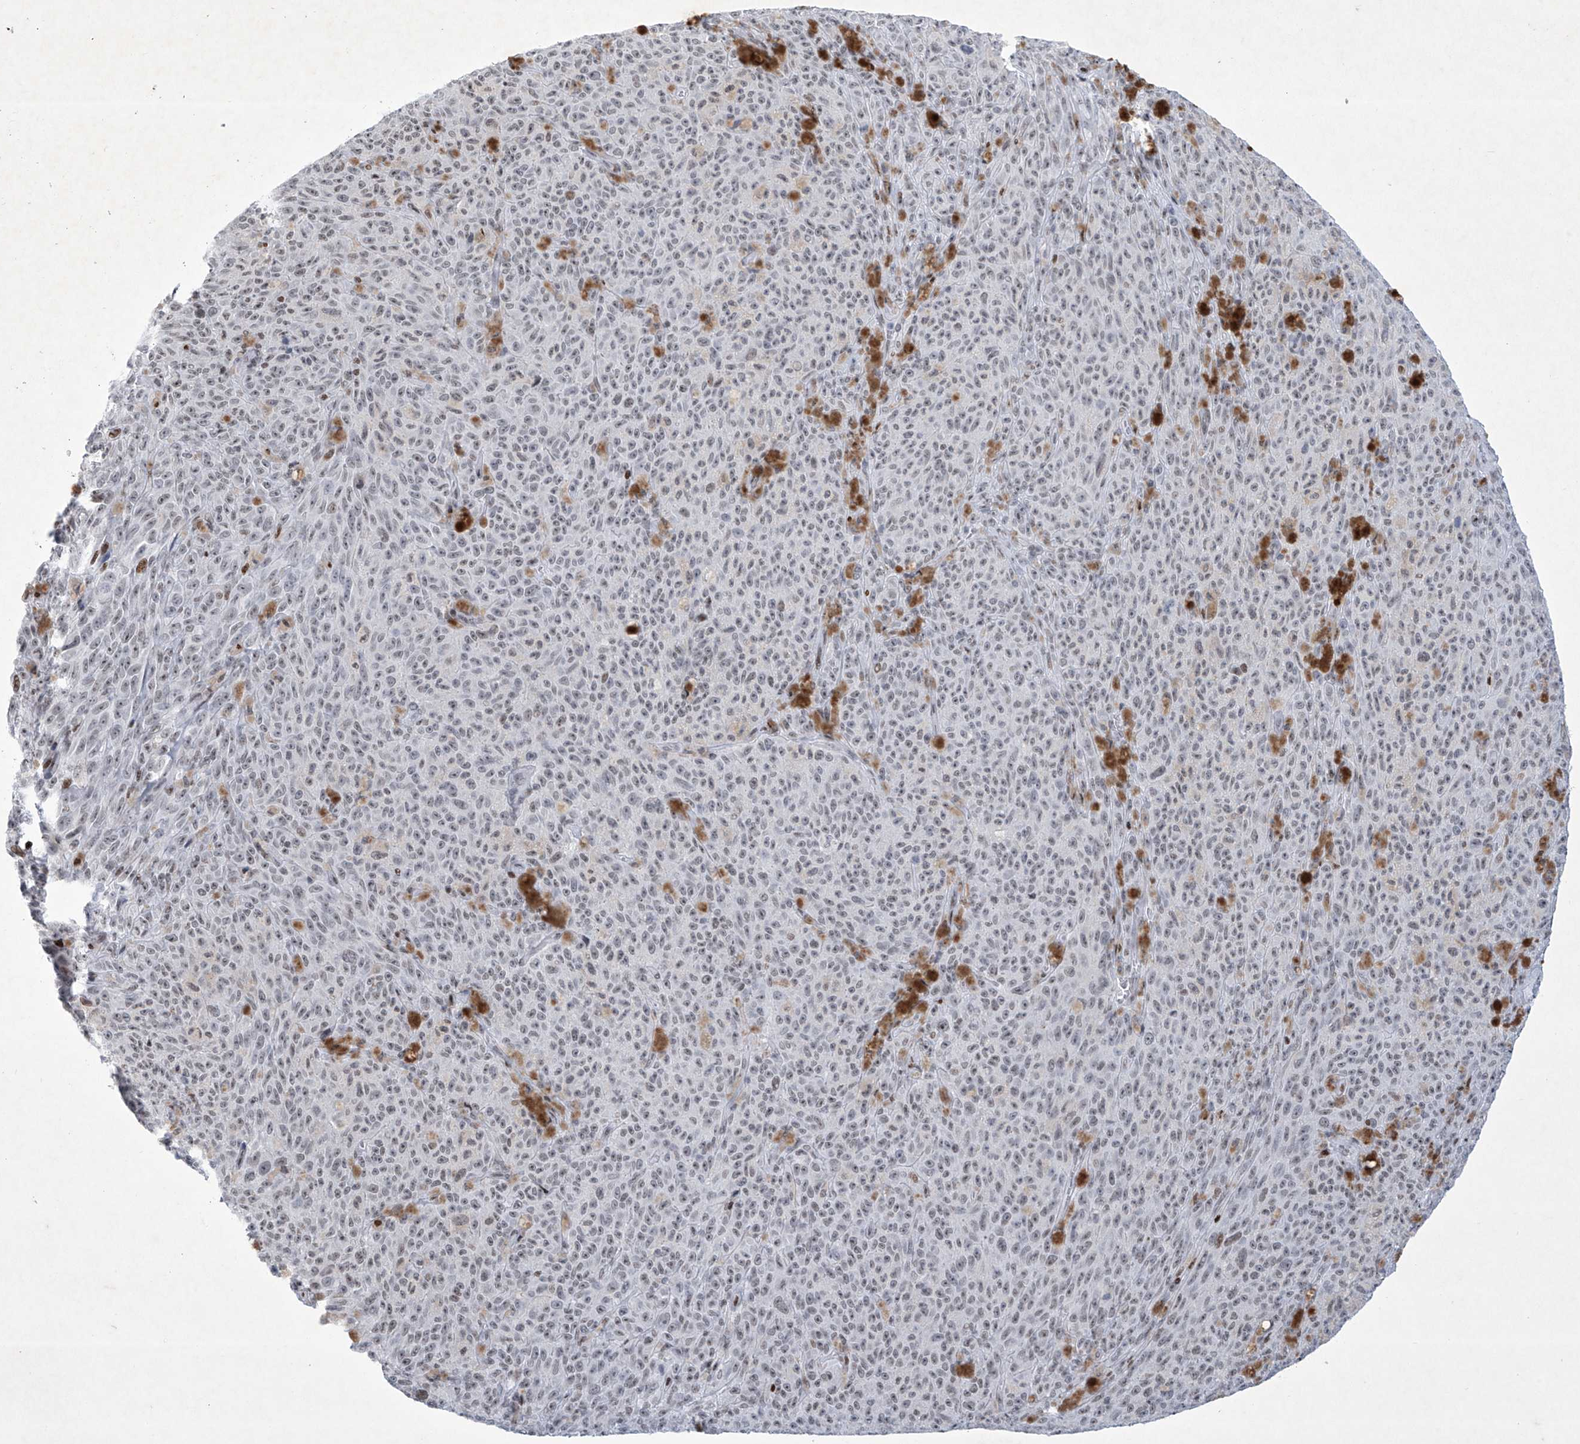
{"staining": {"intensity": "weak", "quantity": ">75%", "location": "nuclear"}, "tissue": "melanoma", "cell_type": "Tumor cells", "image_type": "cancer", "snomed": [{"axis": "morphology", "description": "Malignant melanoma, NOS"}, {"axis": "topography", "description": "Skin"}], "caption": "The photomicrograph shows a brown stain indicating the presence of a protein in the nuclear of tumor cells in melanoma. Nuclei are stained in blue.", "gene": "RFX7", "patient": {"sex": "female", "age": 82}}